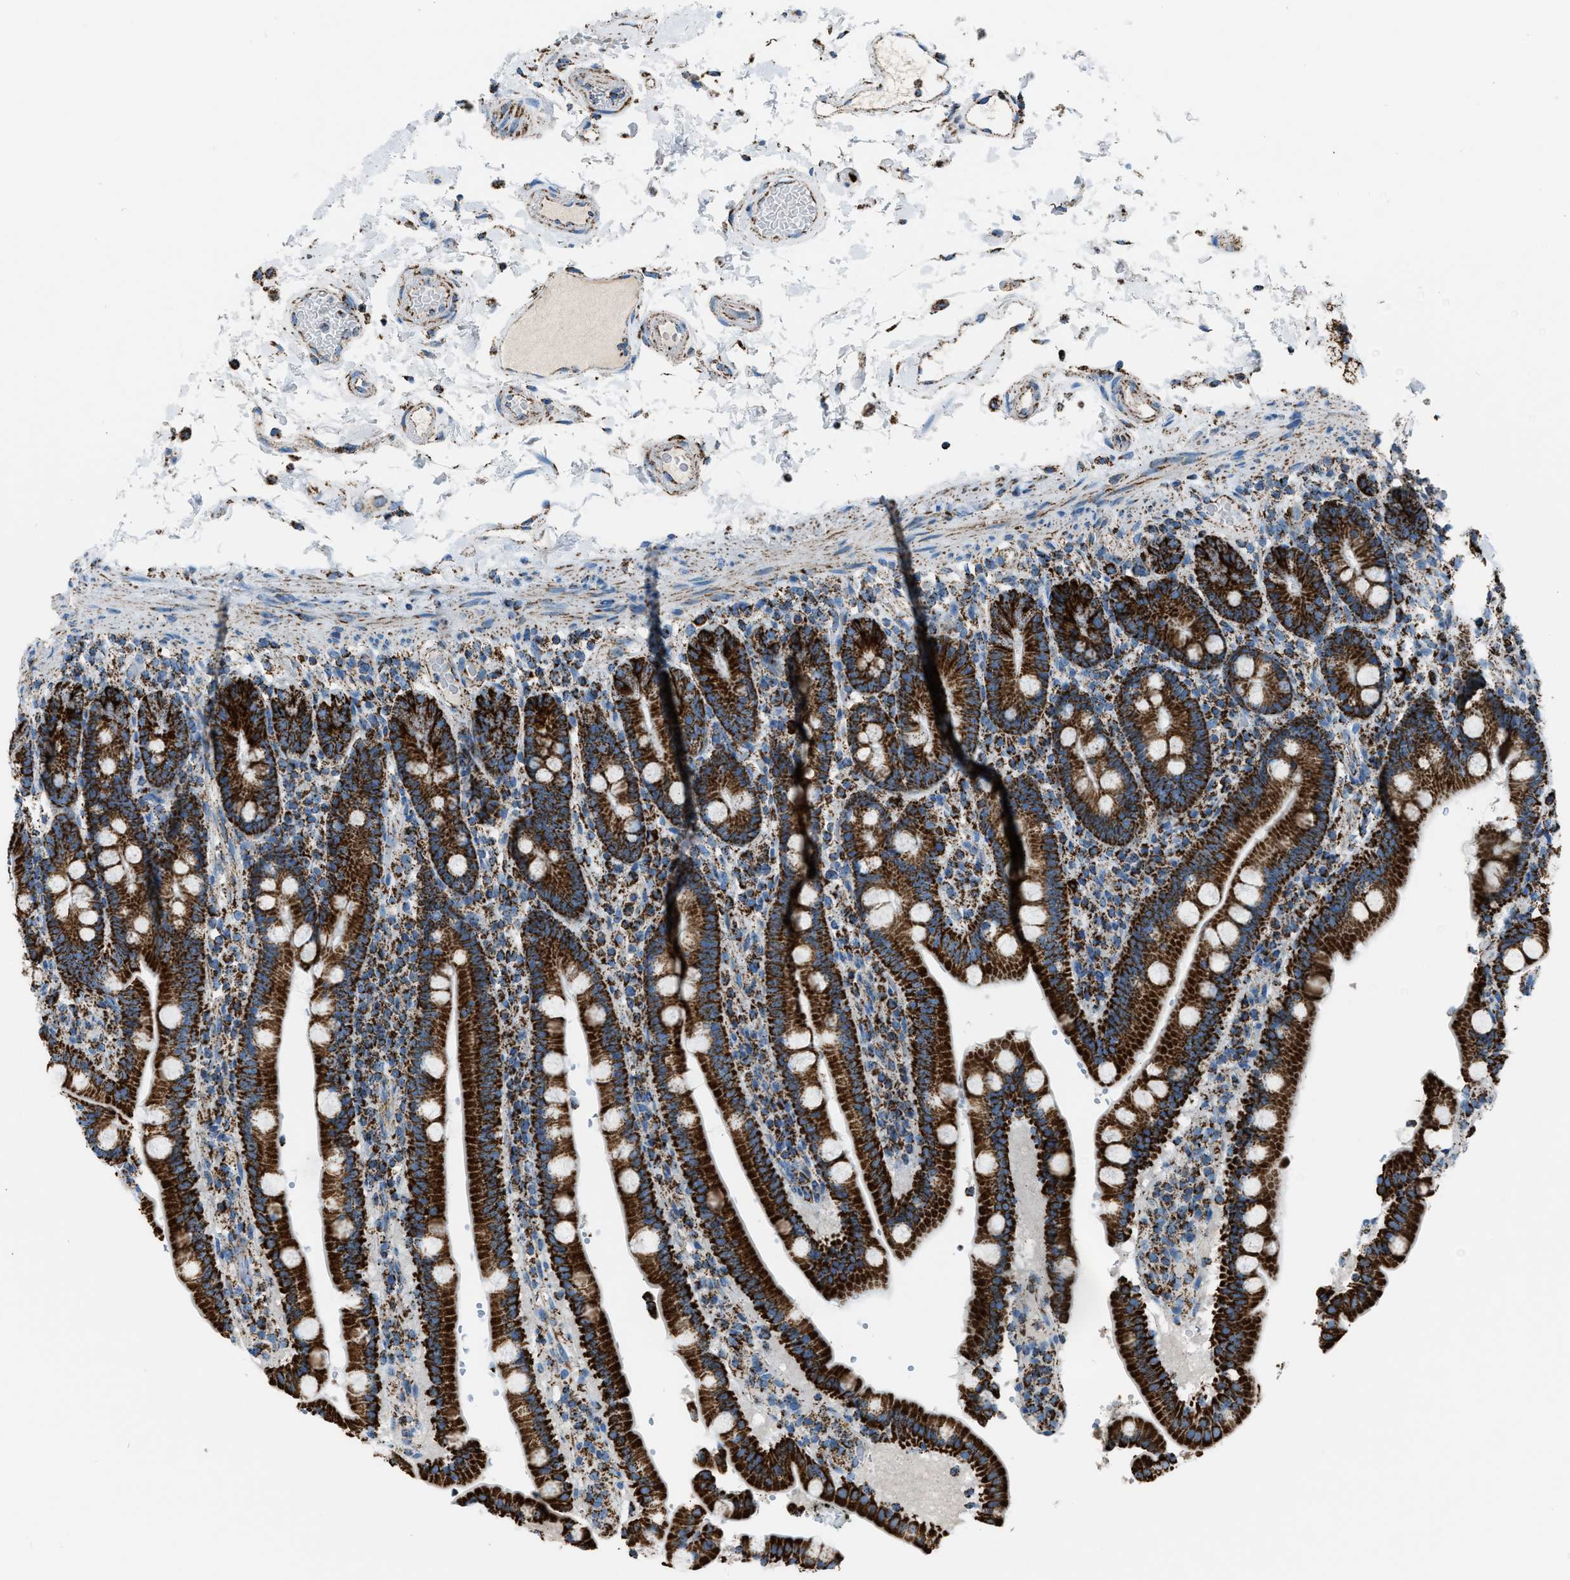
{"staining": {"intensity": "strong", "quantity": ">75%", "location": "cytoplasmic/membranous"}, "tissue": "duodenum", "cell_type": "Glandular cells", "image_type": "normal", "snomed": [{"axis": "morphology", "description": "Normal tissue, NOS"}, {"axis": "topography", "description": "Small intestine, NOS"}], "caption": "Immunohistochemical staining of normal human duodenum demonstrates >75% levels of strong cytoplasmic/membranous protein expression in approximately >75% of glandular cells. The staining was performed using DAB (3,3'-diaminobenzidine) to visualize the protein expression in brown, while the nuclei were stained in blue with hematoxylin (Magnification: 20x).", "gene": "MDH2", "patient": {"sex": "female", "age": 71}}